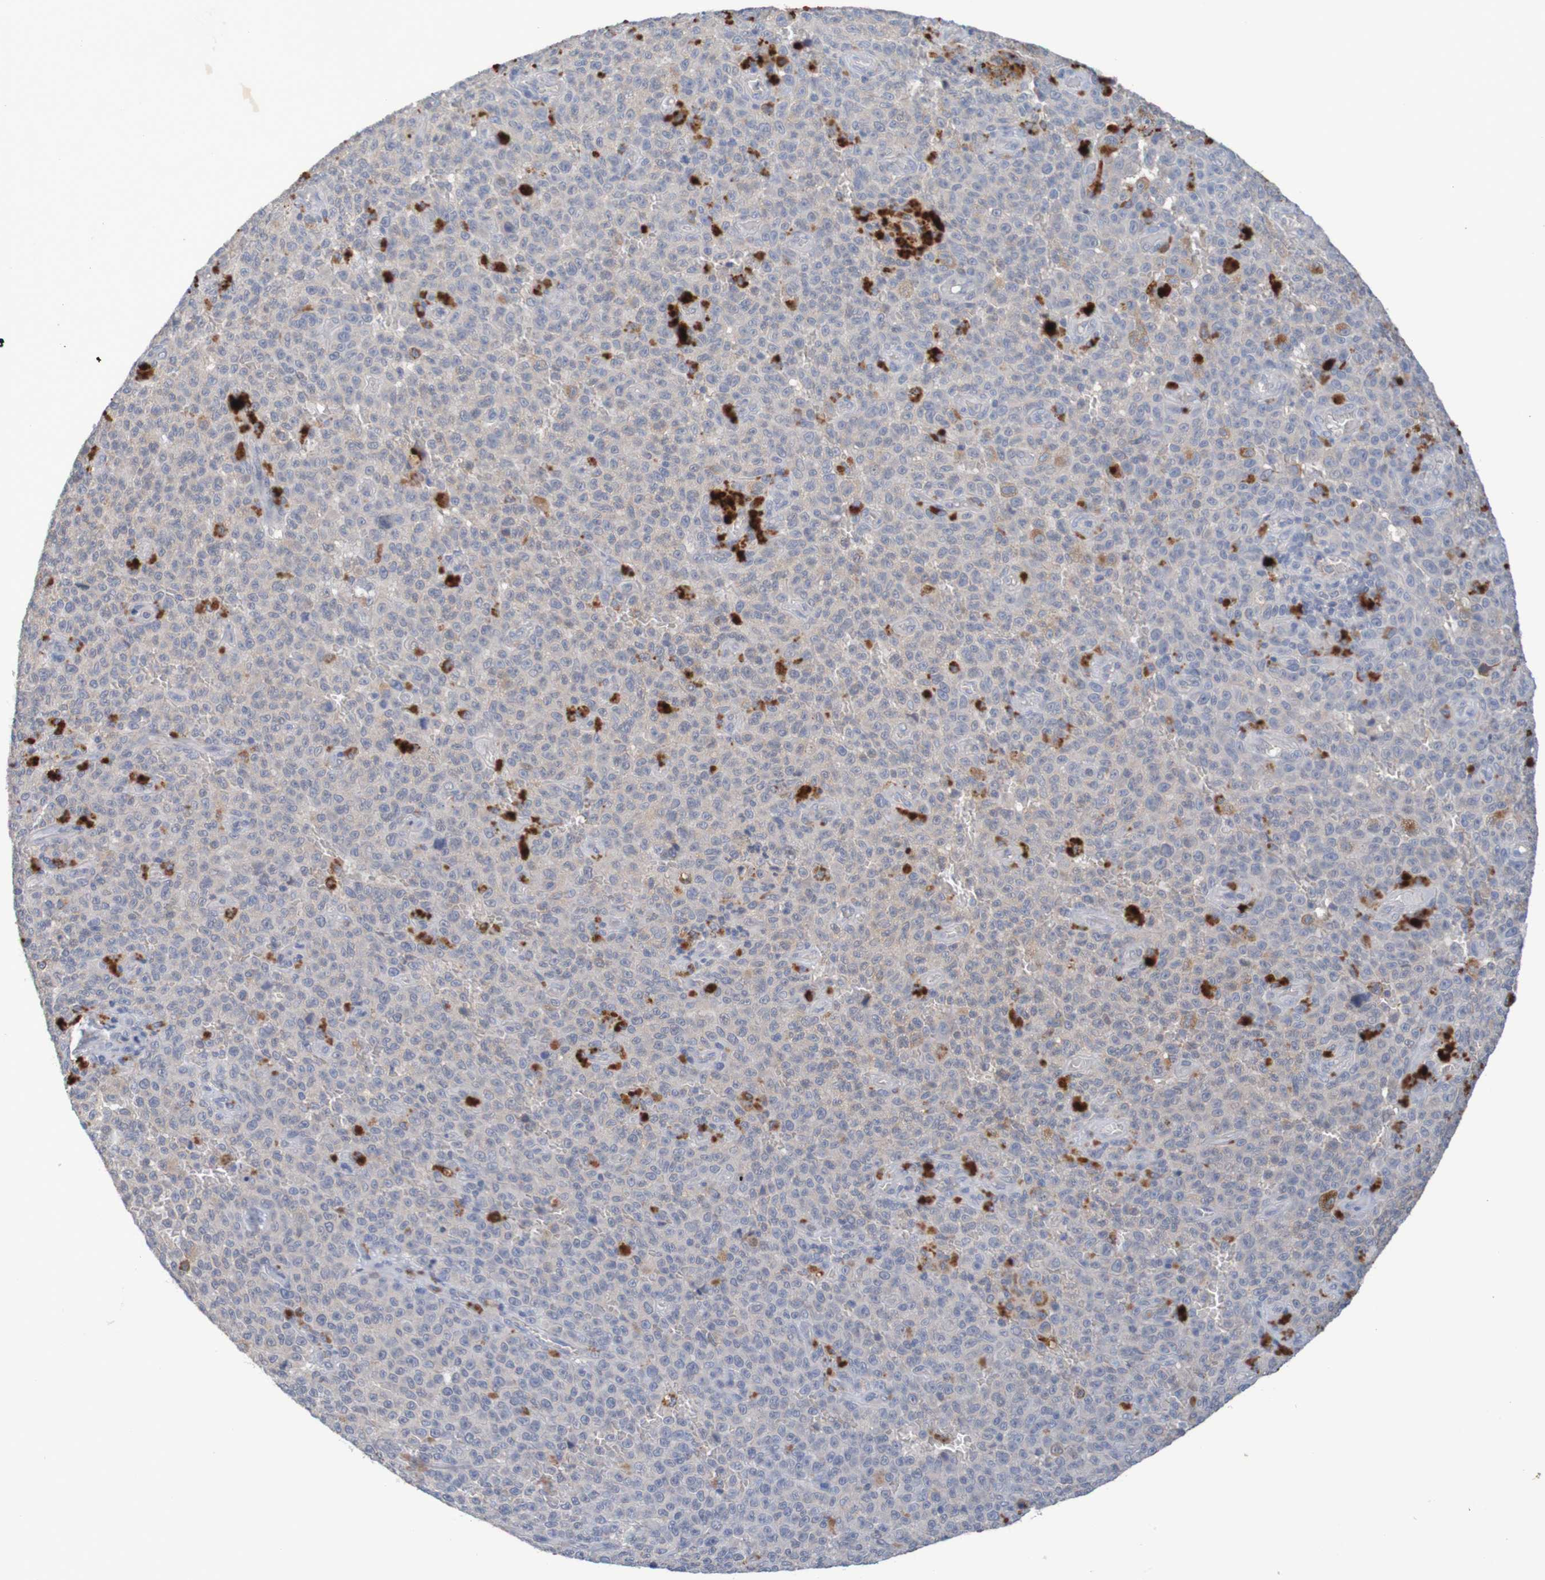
{"staining": {"intensity": "moderate", "quantity": "<25%", "location": "cytoplasmic/membranous"}, "tissue": "melanoma", "cell_type": "Tumor cells", "image_type": "cancer", "snomed": [{"axis": "morphology", "description": "Malignant melanoma, NOS"}, {"axis": "topography", "description": "Skin"}], "caption": "Melanoma stained for a protein (brown) demonstrates moderate cytoplasmic/membranous positive staining in approximately <25% of tumor cells.", "gene": "LTA", "patient": {"sex": "female", "age": 82}}